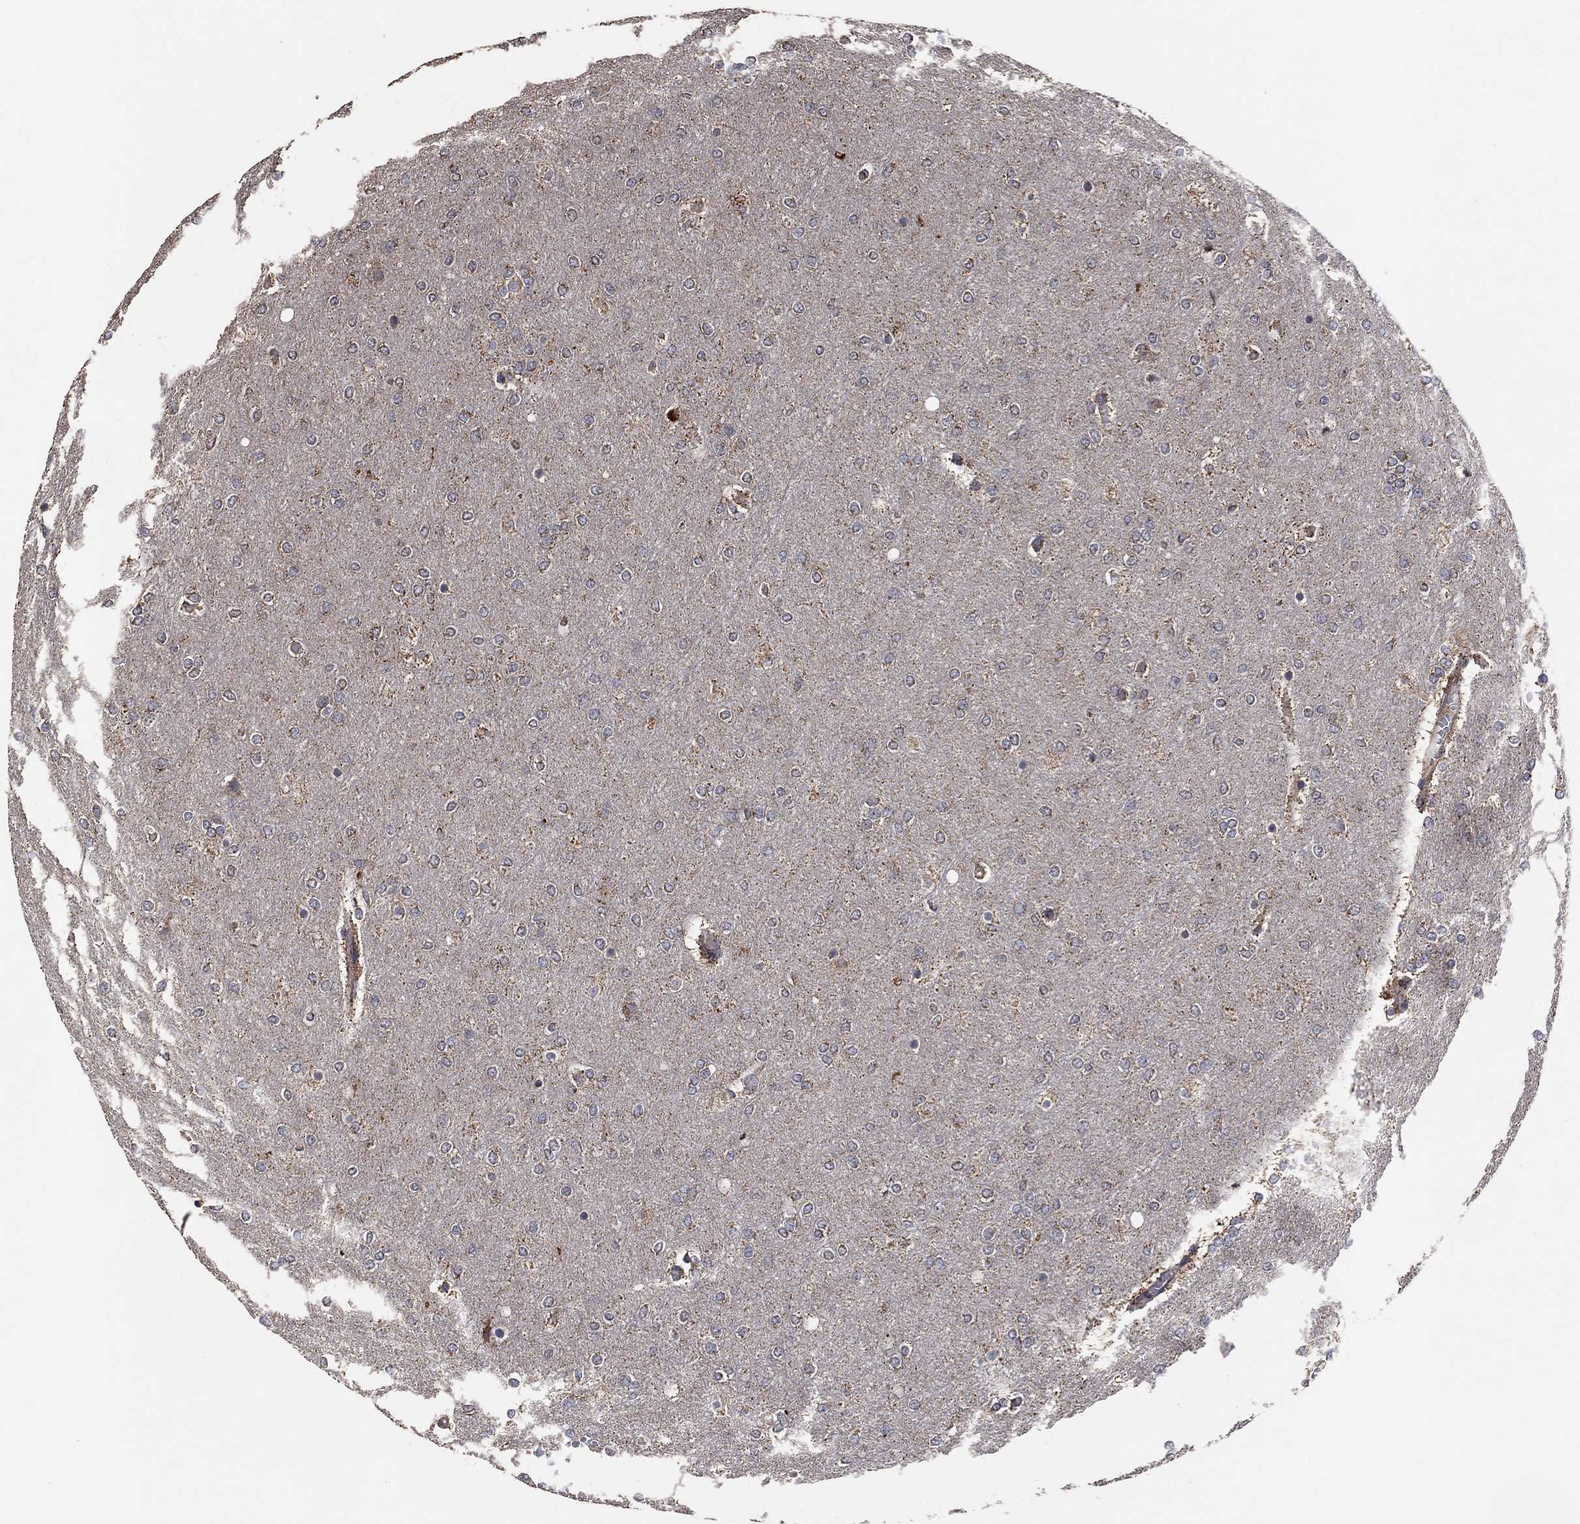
{"staining": {"intensity": "moderate", "quantity": "<25%", "location": "cytoplasmic/membranous"}, "tissue": "glioma", "cell_type": "Tumor cells", "image_type": "cancer", "snomed": [{"axis": "morphology", "description": "Glioma, malignant, High grade"}, {"axis": "topography", "description": "Brain"}], "caption": "This image shows immunohistochemistry staining of human malignant glioma (high-grade), with low moderate cytoplasmic/membranous positivity in approximately <25% of tumor cells.", "gene": "LIMD1", "patient": {"sex": "female", "age": 61}}